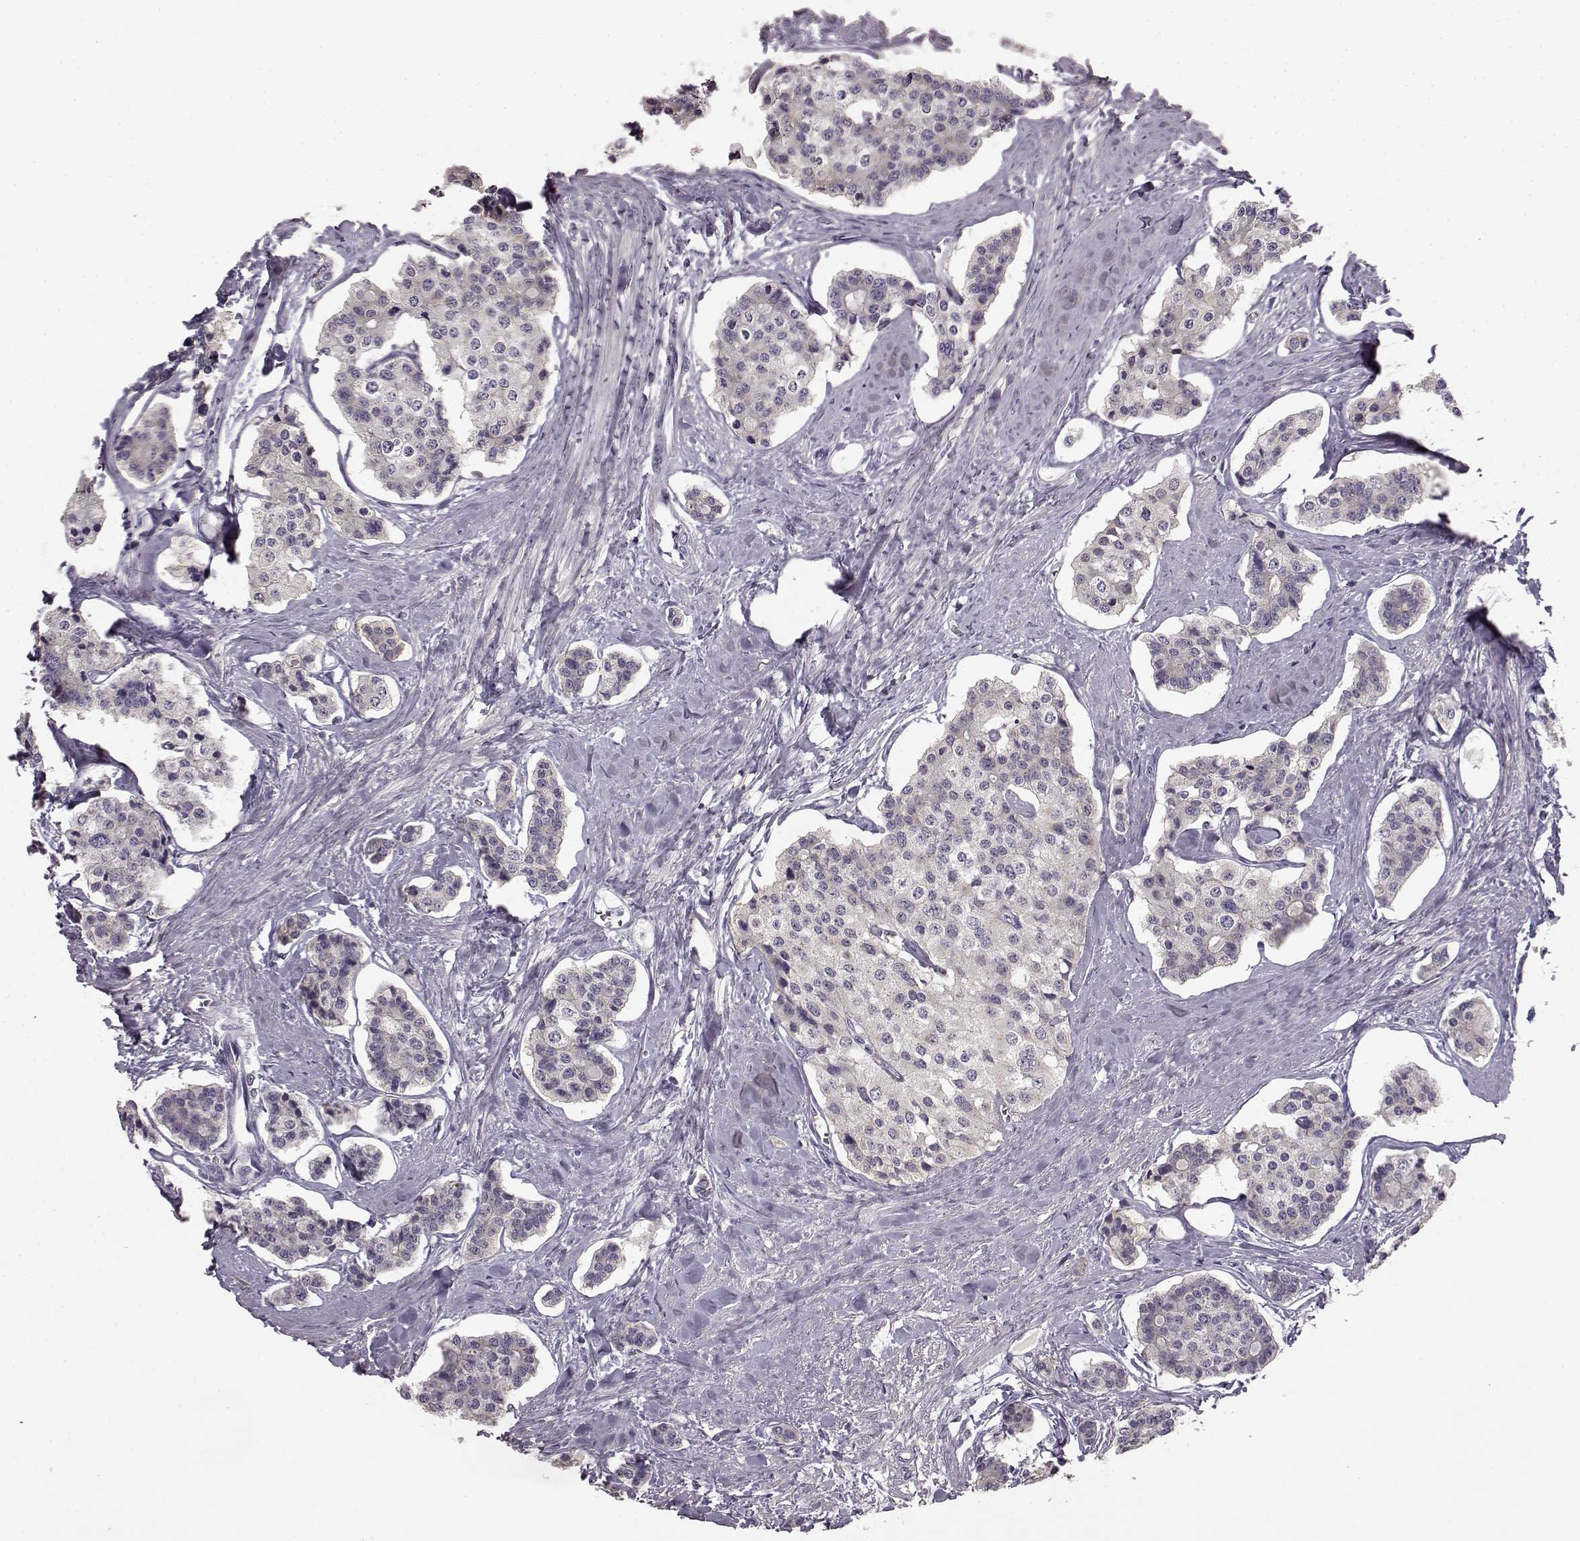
{"staining": {"intensity": "negative", "quantity": "none", "location": "none"}, "tissue": "carcinoid", "cell_type": "Tumor cells", "image_type": "cancer", "snomed": [{"axis": "morphology", "description": "Carcinoid, malignant, NOS"}, {"axis": "topography", "description": "Small intestine"}], "caption": "This is an IHC image of human carcinoid (malignant). There is no expression in tumor cells.", "gene": "KRT85", "patient": {"sex": "female", "age": 65}}